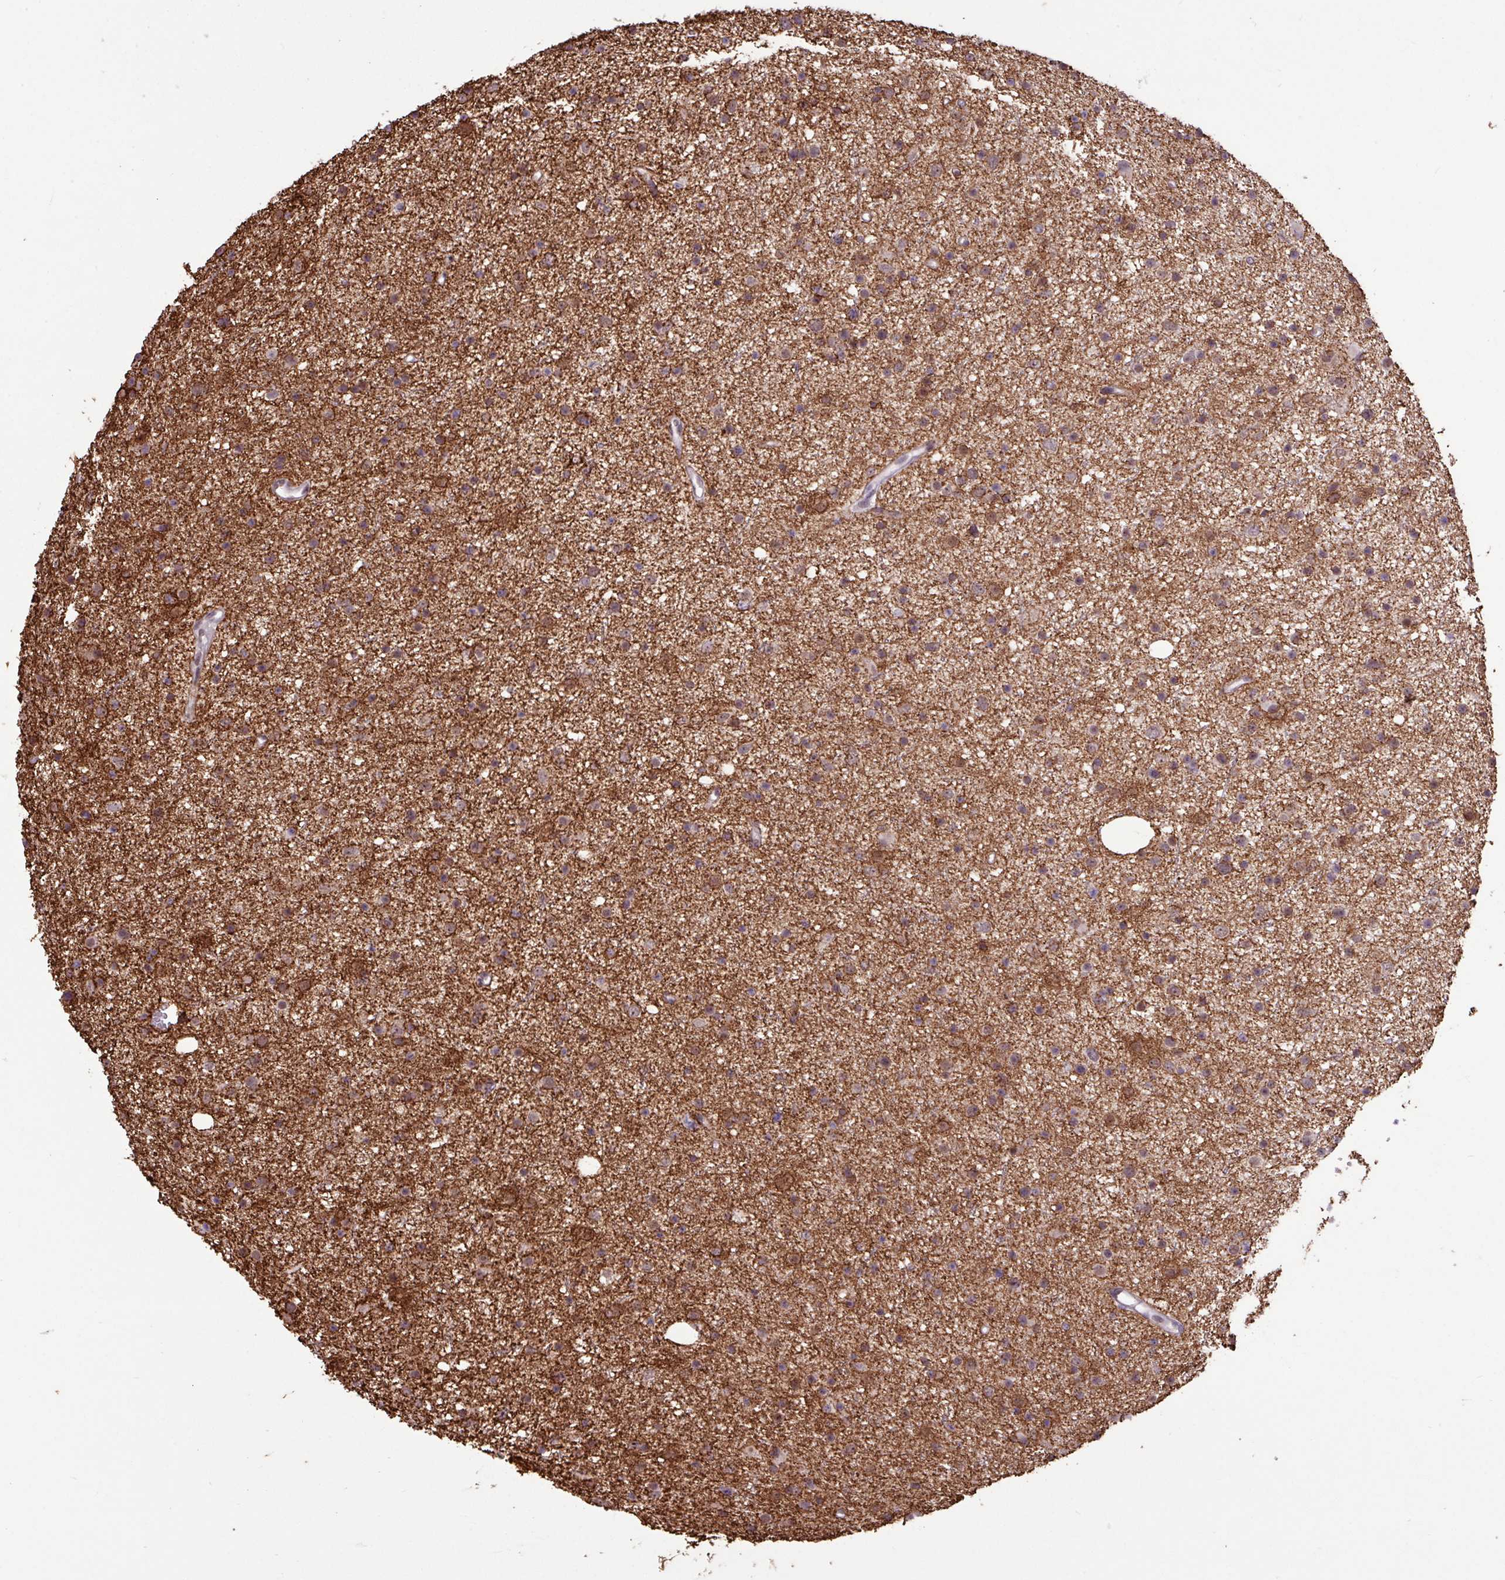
{"staining": {"intensity": "weak", "quantity": "25%-75%", "location": "nuclear"}, "tissue": "glioma", "cell_type": "Tumor cells", "image_type": "cancer", "snomed": [{"axis": "morphology", "description": "Glioma, malignant, Low grade"}, {"axis": "topography", "description": "Cerebral cortex"}], "caption": "Glioma stained for a protein (brown) demonstrates weak nuclear positive positivity in about 25%-75% of tumor cells.", "gene": "GON7", "patient": {"sex": "female", "age": 39}}